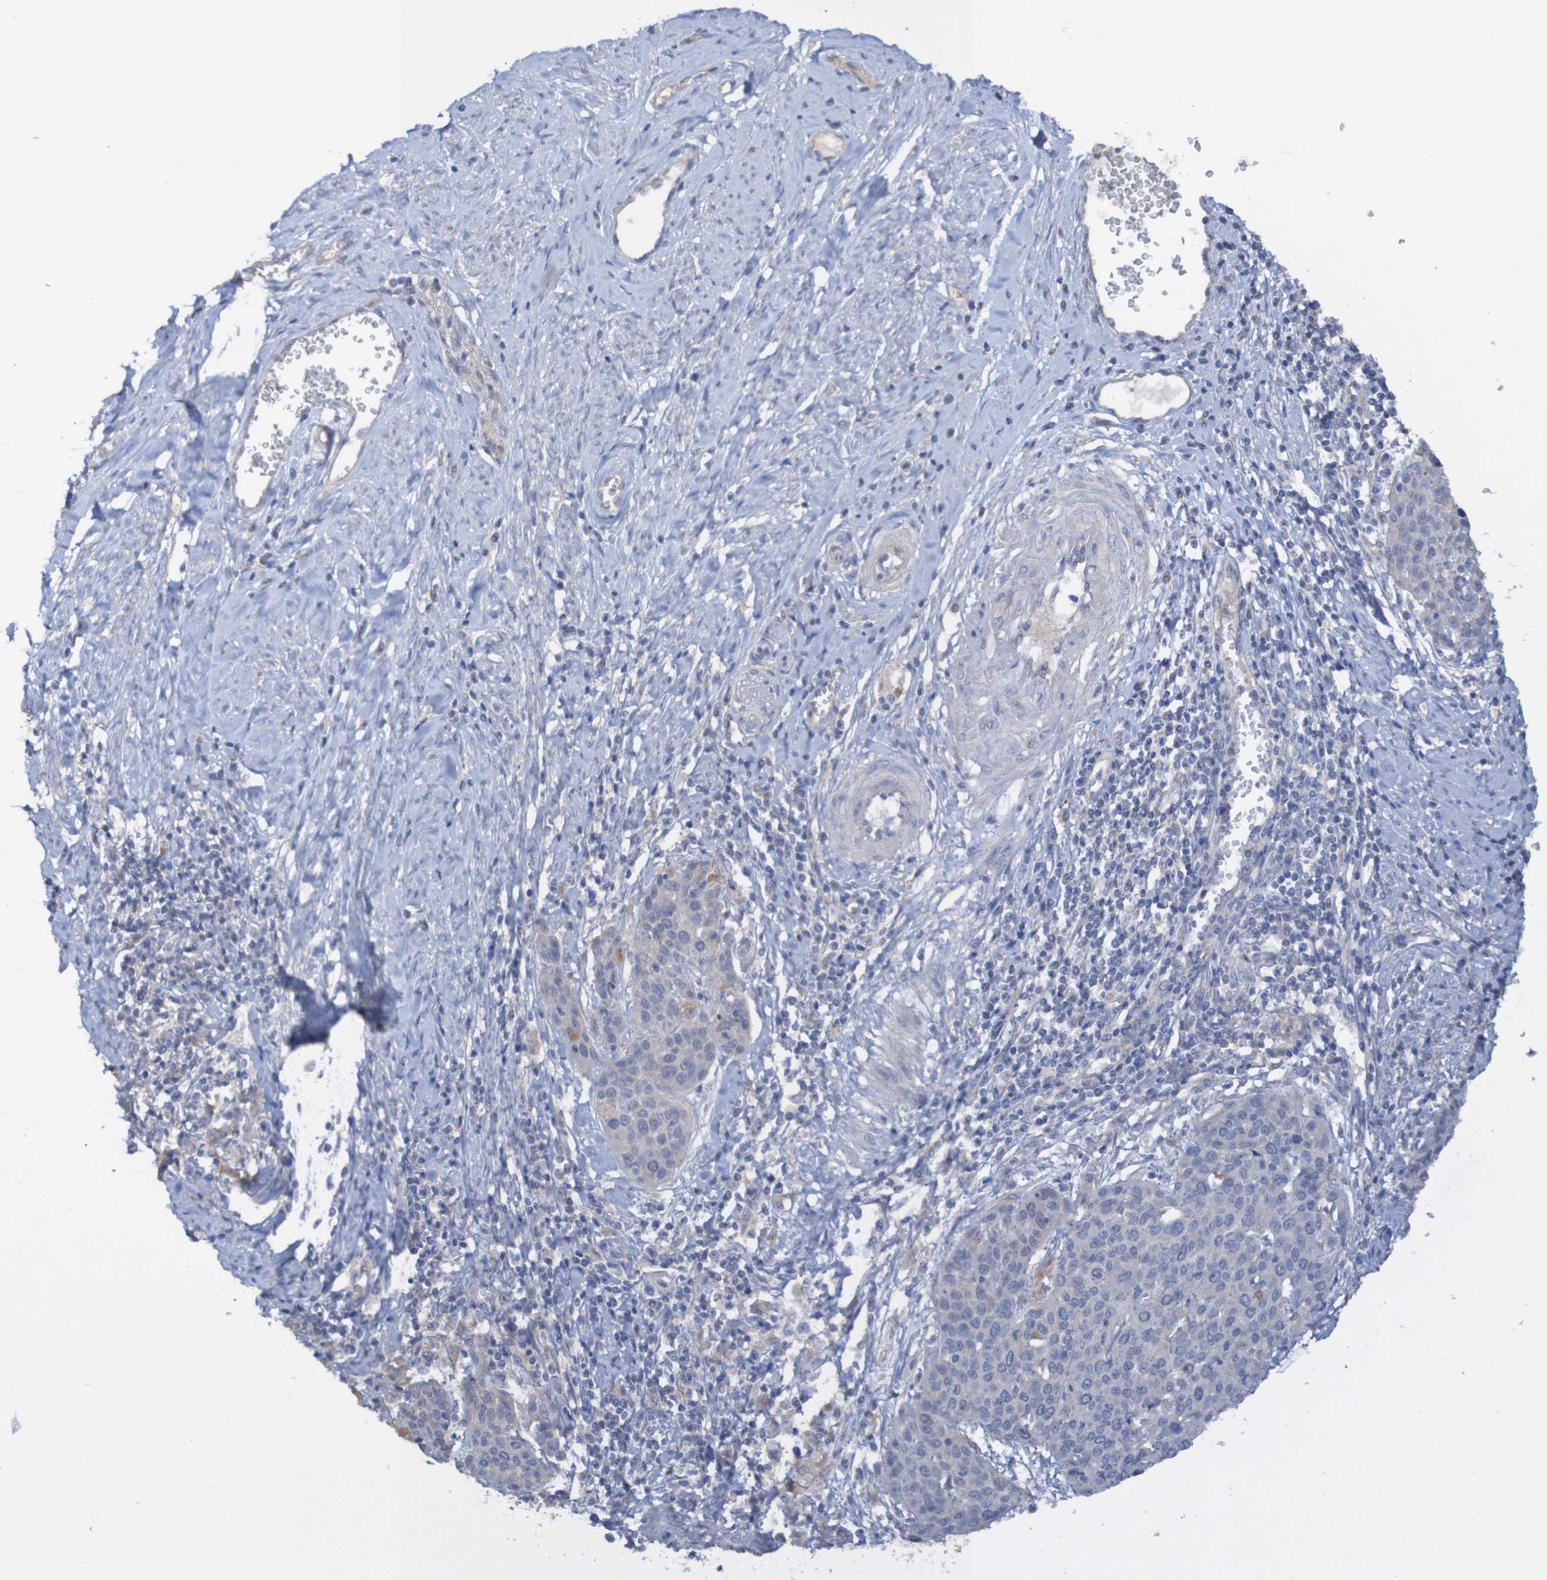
{"staining": {"intensity": "negative", "quantity": "none", "location": "none"}, "tissue": "cervical cancer", "cell_type": "Tumor cells", "image_type": "cancer", "snomed": [{"axis": "morphology", "description": "Squamous cell carcinoma, NOS"}, {"axis": "topography", "description": "Cervix"}], "caption": "The micrograph demonstrates no staining of tumor cells in cervical cancer (squamous cell carcinoma).", "gene": "PHYH", "patient": {"sex": "female", "age": 38}}